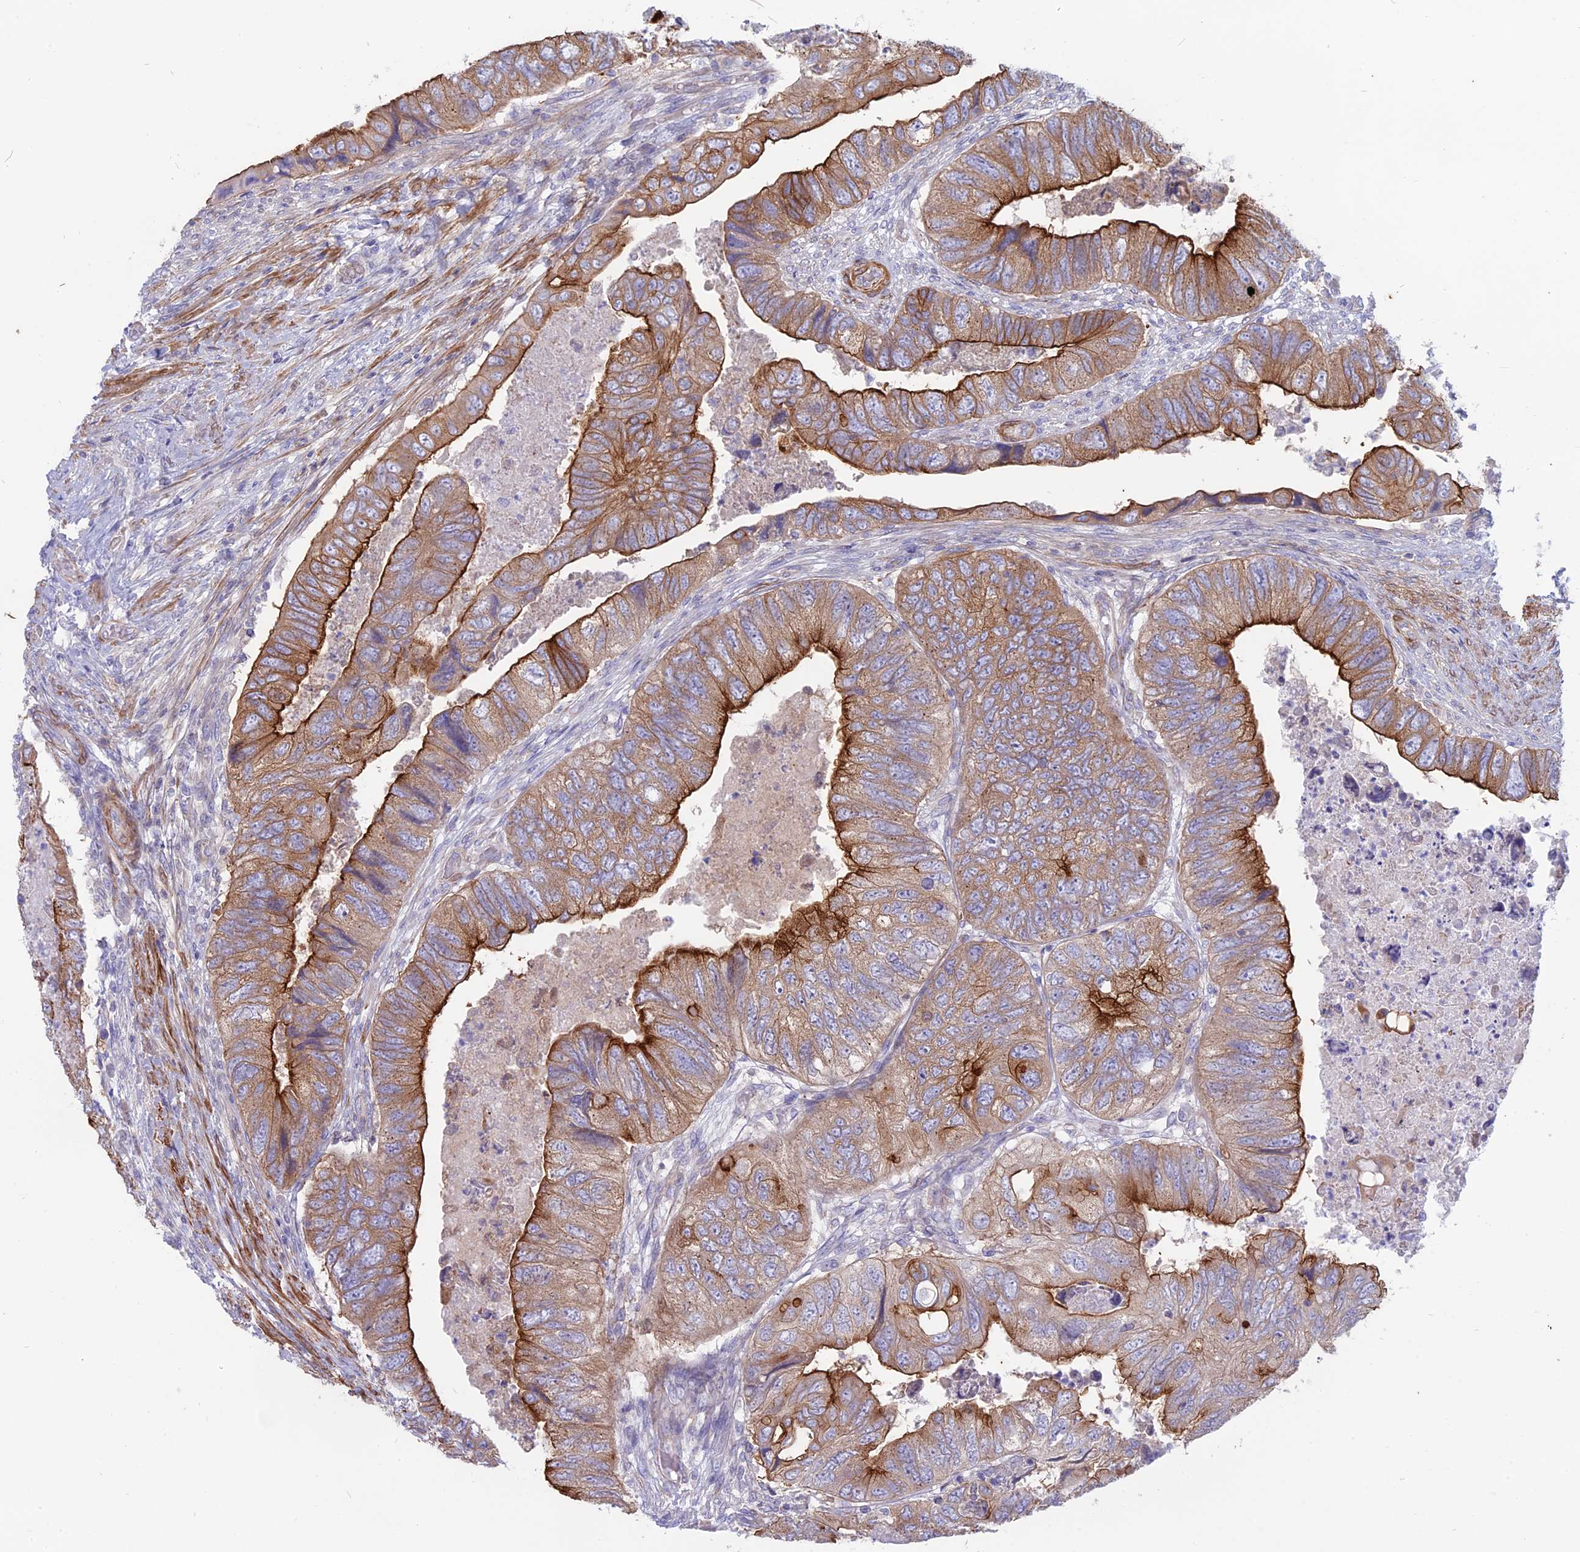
{"staining": {"intensity": "strong", "quantity": ">75%", "location": "cytoplasmic/membranous"}, "tissue": "colorectal cancer", "cell_type": "Tumor cells", "image_type": "cancer", "snomed": [{"axis": "morphology", "description": "Adenocarcinoma, NOS"}, {"axis": "topography", "description": "Rectum"}], "caption": "Protein expression analysis of human colorectal cancer (adenocarcinoma) reveals strong cytoplasmic/membranous expression in about >75% of tumor cells.", "gene": "MYO5B", "patient": {"sex": "male", "age": 63}}